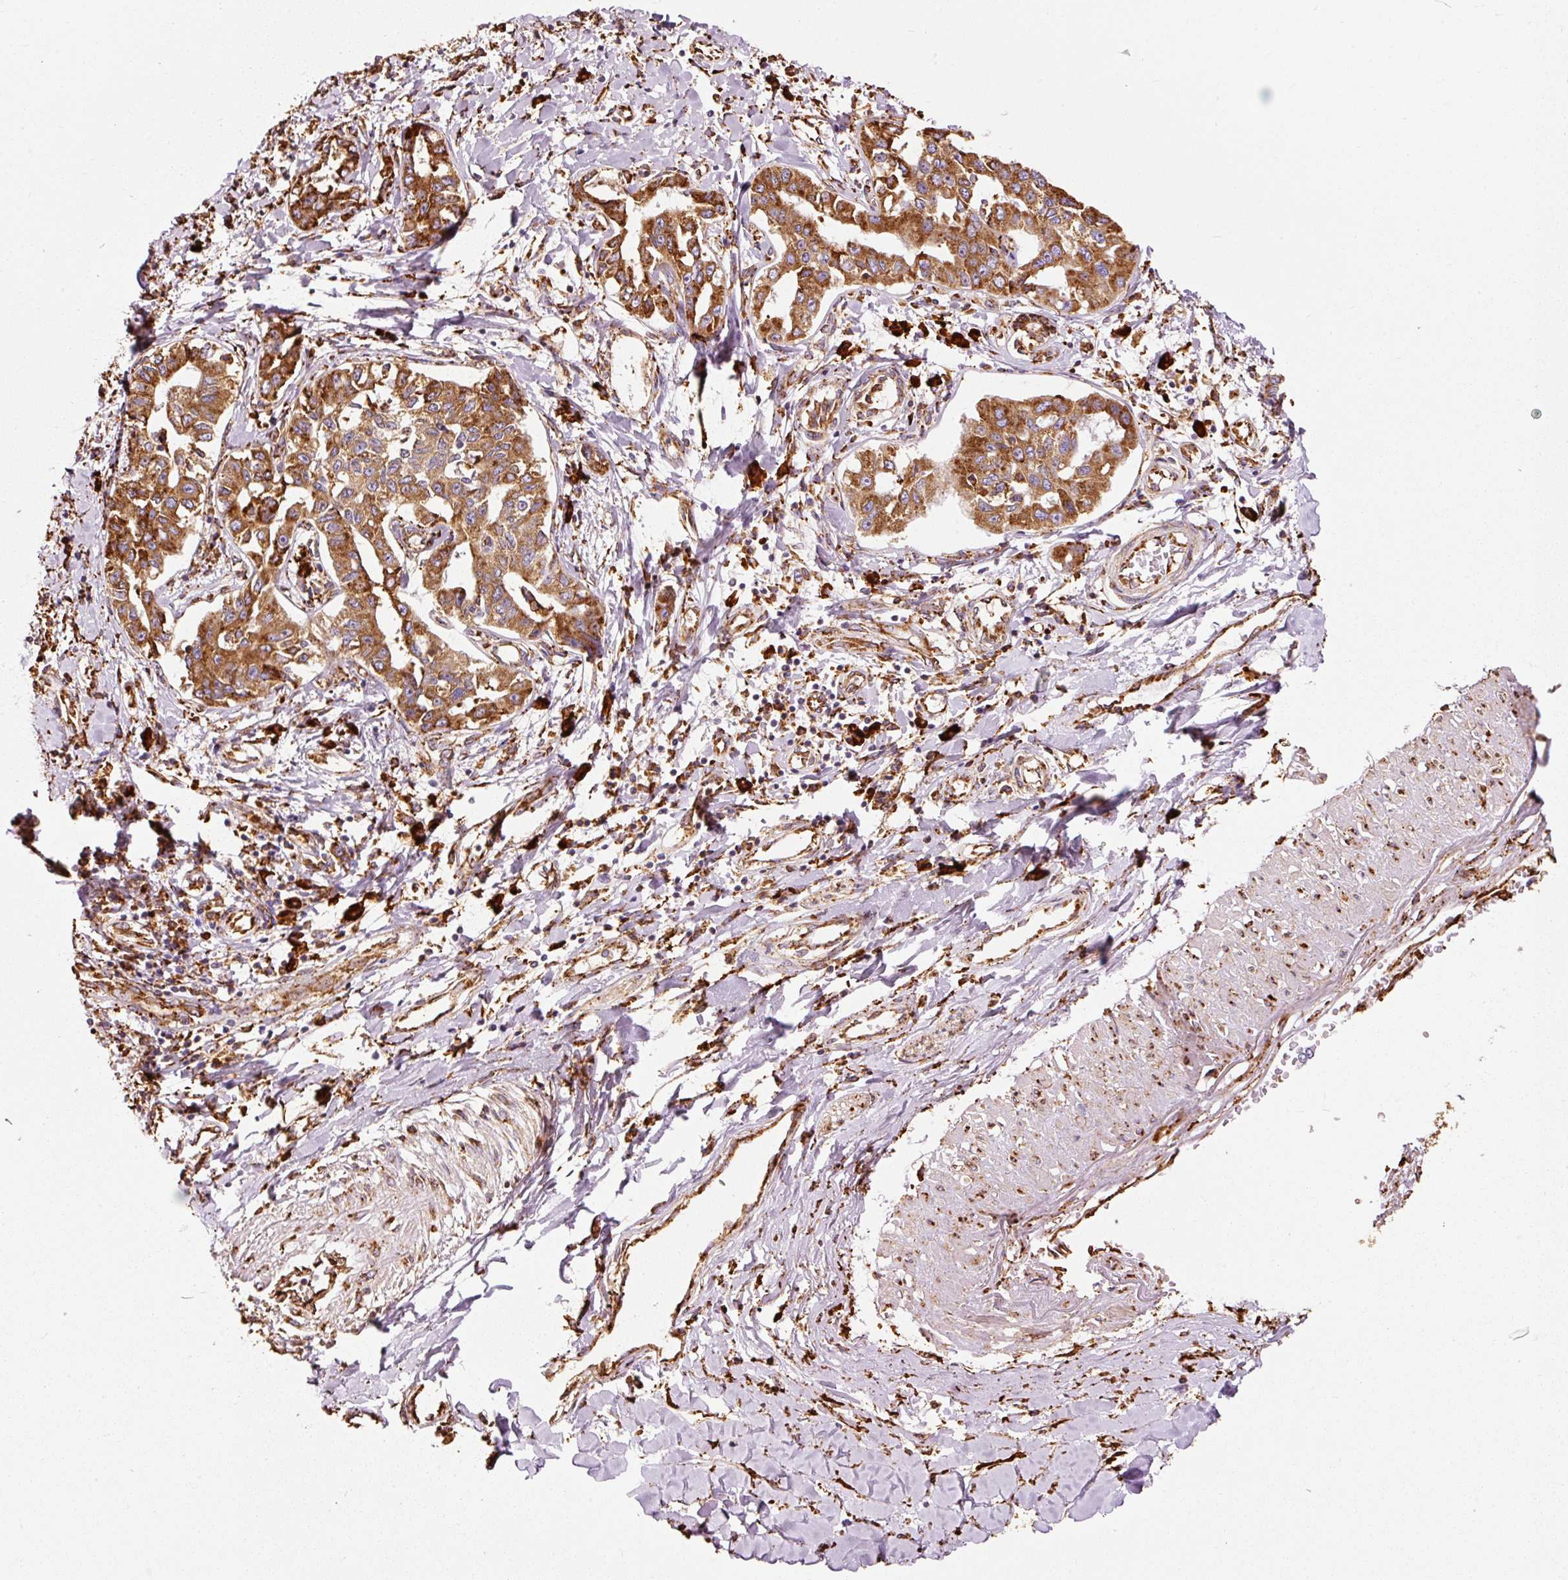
{"staining": {"intensity": "strong", "quantity": ">75%", "location": "cytoplasmic/membranous"}, "tissue": "liver cancer", "cell_type": "Tumor cells", "image_type": "cancer", "snomed": [{"axis": "morphology", "description": "Cholangiocarcinoma"}, {"axis": "topography", "description": "Liver"}], "caption": "A micrograph of cholangiocarcinoma (liver) stained for a protein shows strong cytoplasmic/membranous brown staining in tumor cells.", "gene": "KLC1", "patient": {"sex": "male", "age": 59}}